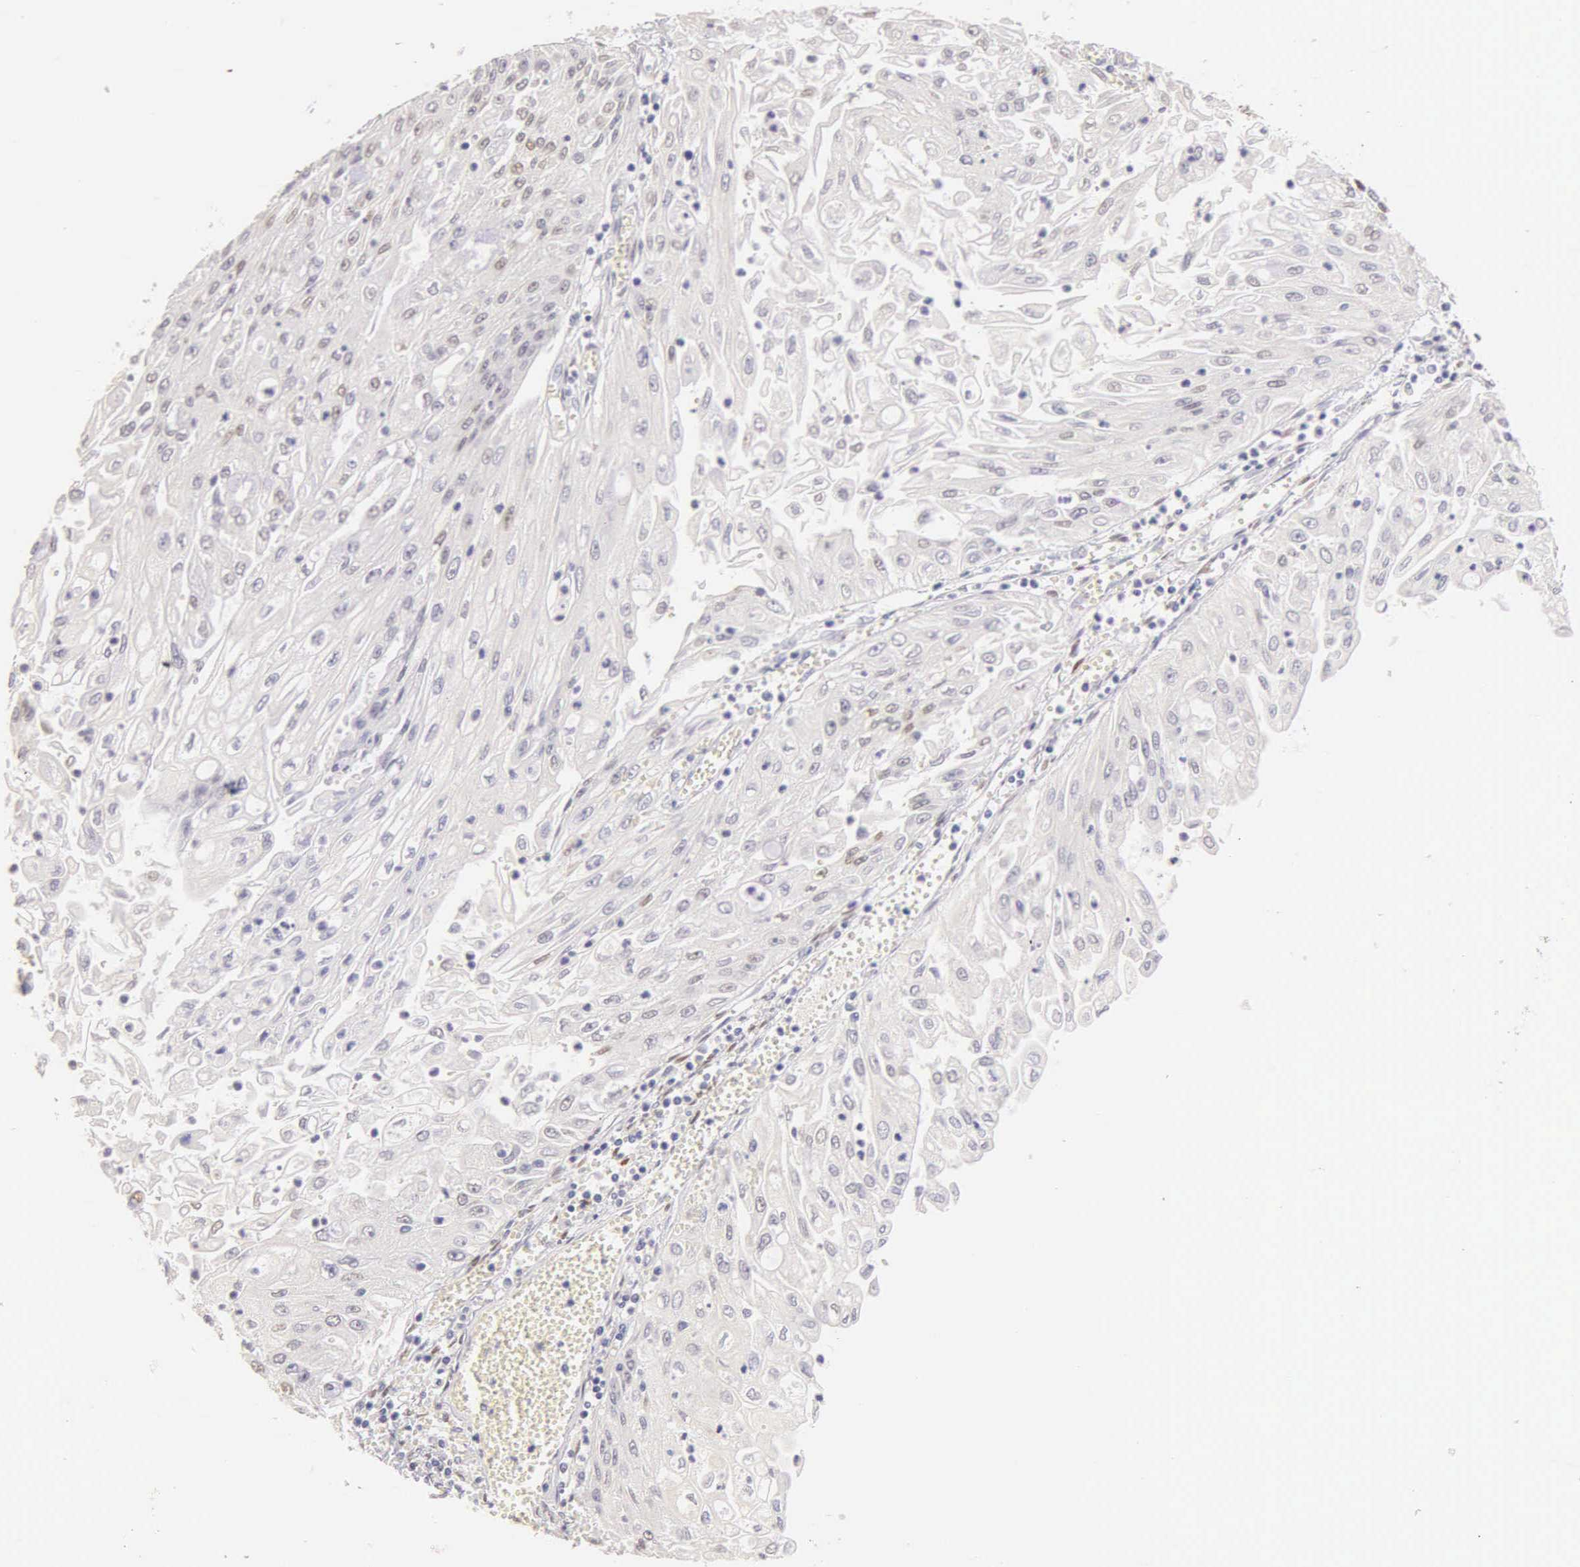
{"staining": {"intensity": "negative", "quantity": "none", "location": "none"}, "tissue": "endometrial cancer", "cell_type": "Tumor cells", "image_type": "cancer", "snomed": [{"axis": "morphology", "description": "Adenocarcinoma, NOS"}, {"axis": "topography", "description": "Endometrium"}], "caption": "Immunohistochemistry (IHC) of endometrial cancer displays no expression in tumor cells. The staining was performed using DAB (3,3'-diaminobenzidine) to visualize the protein expression in brown, while the nuclei were stained in blue with hematoxylin (Magnification: 20x).", "gene": "ESR1", "patient": {"sex": "female", "age": 75}}